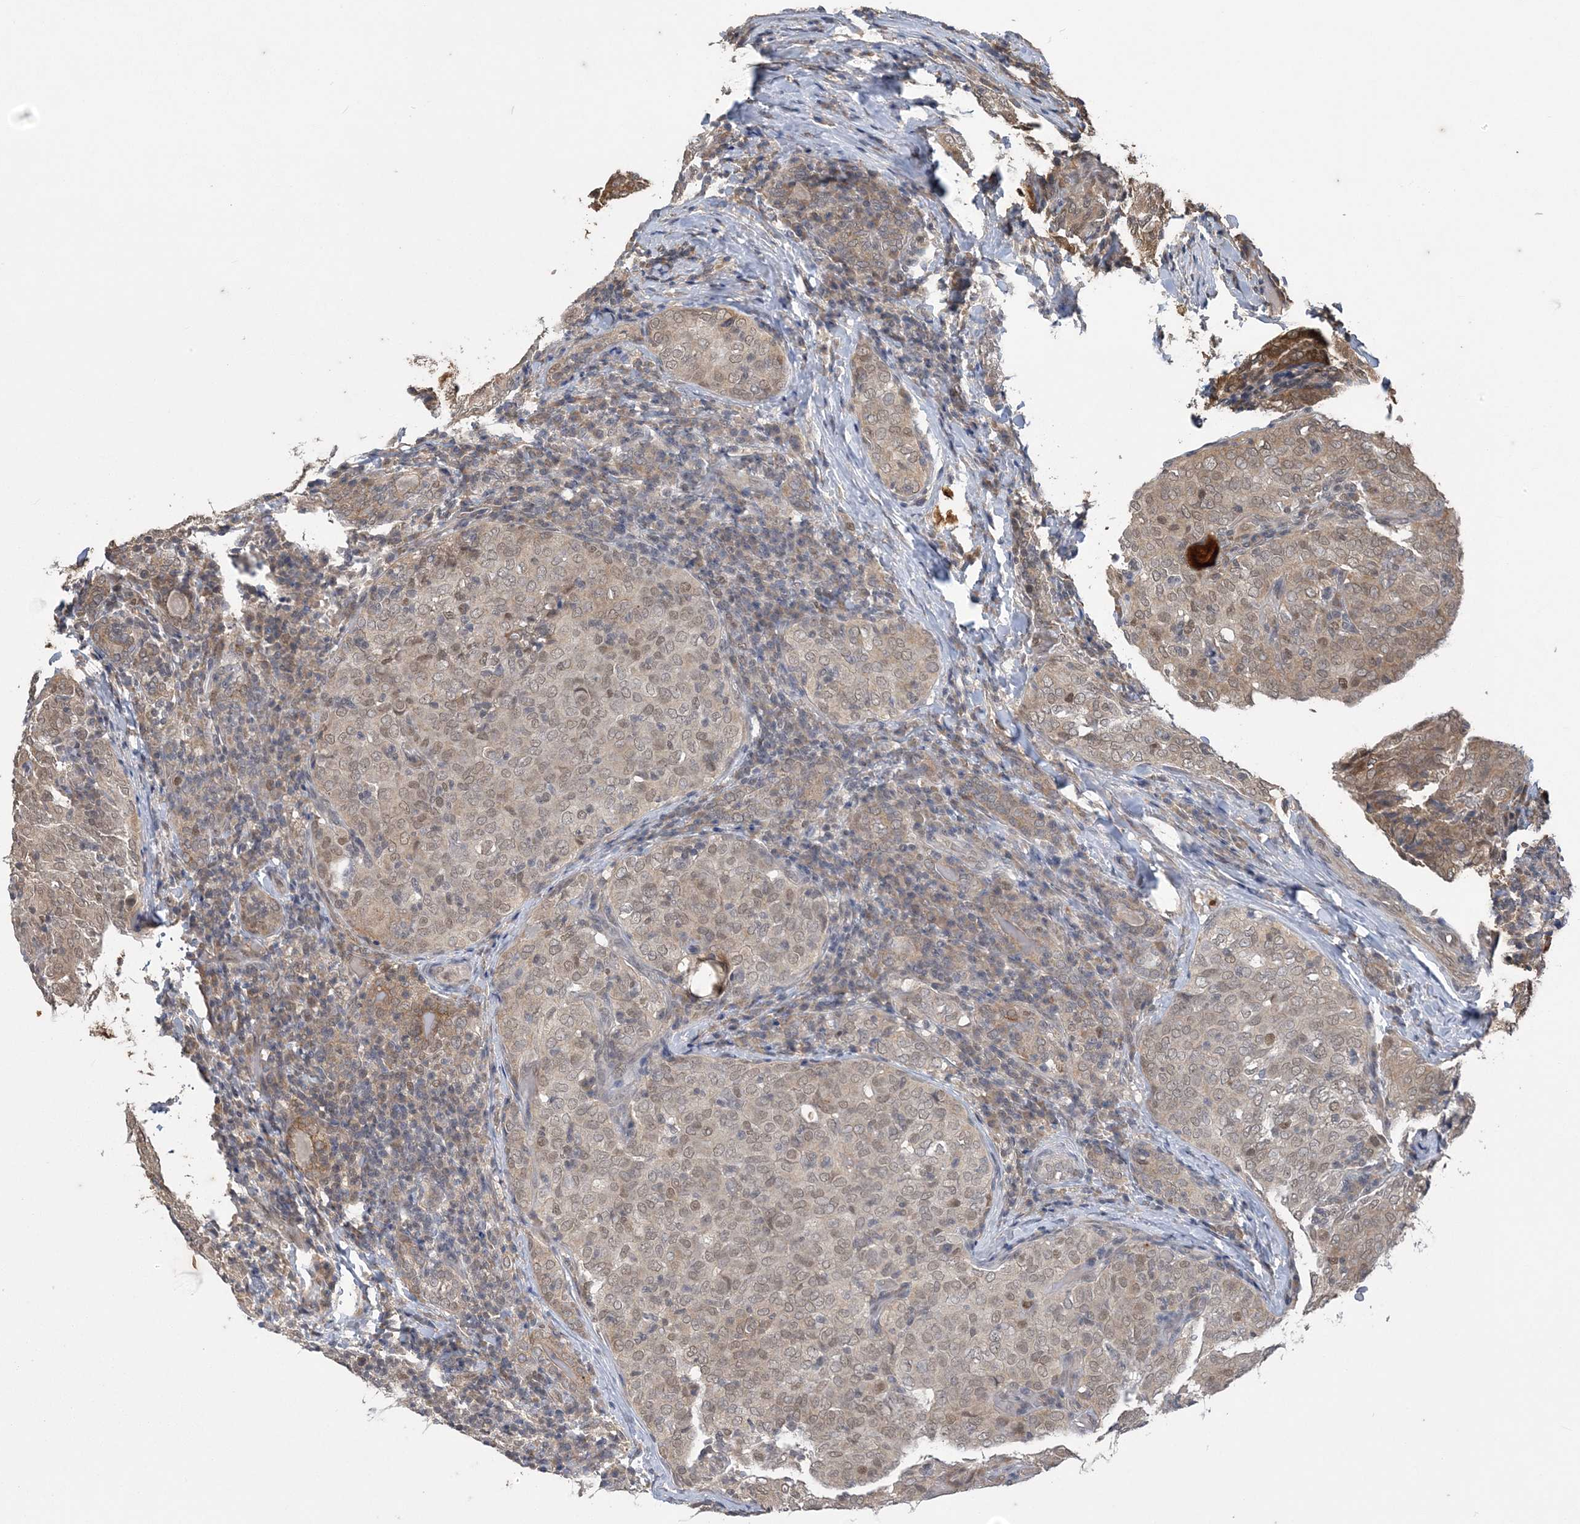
{"staining": {"intensity": "weak", "quantity": ">75%", "location": "cytoplasmic/membranous,nuclear"}, "tissue": "thyroid cancer", "cell_type": "Tumor cells", "image_type": "cancer", "snomed": [{"axis": "morphology", "description": "Normal tissue, NOS"}, {"axis": "morphology", "description": "Papillary adenocarcinoma, NOS"}, {"axis": "topography", "description": "Thyroid gland"}], "caption": "Immunohistochemistry of human thyroid cancer (papillary adenocarcinoma) reveals low levels of weak cytoplasmic/membranous and nuclear positivity in approximately >75% of tumor cells.", "gene": "ZBTB7A", "patient": {"sex": "female", "age": 30}}